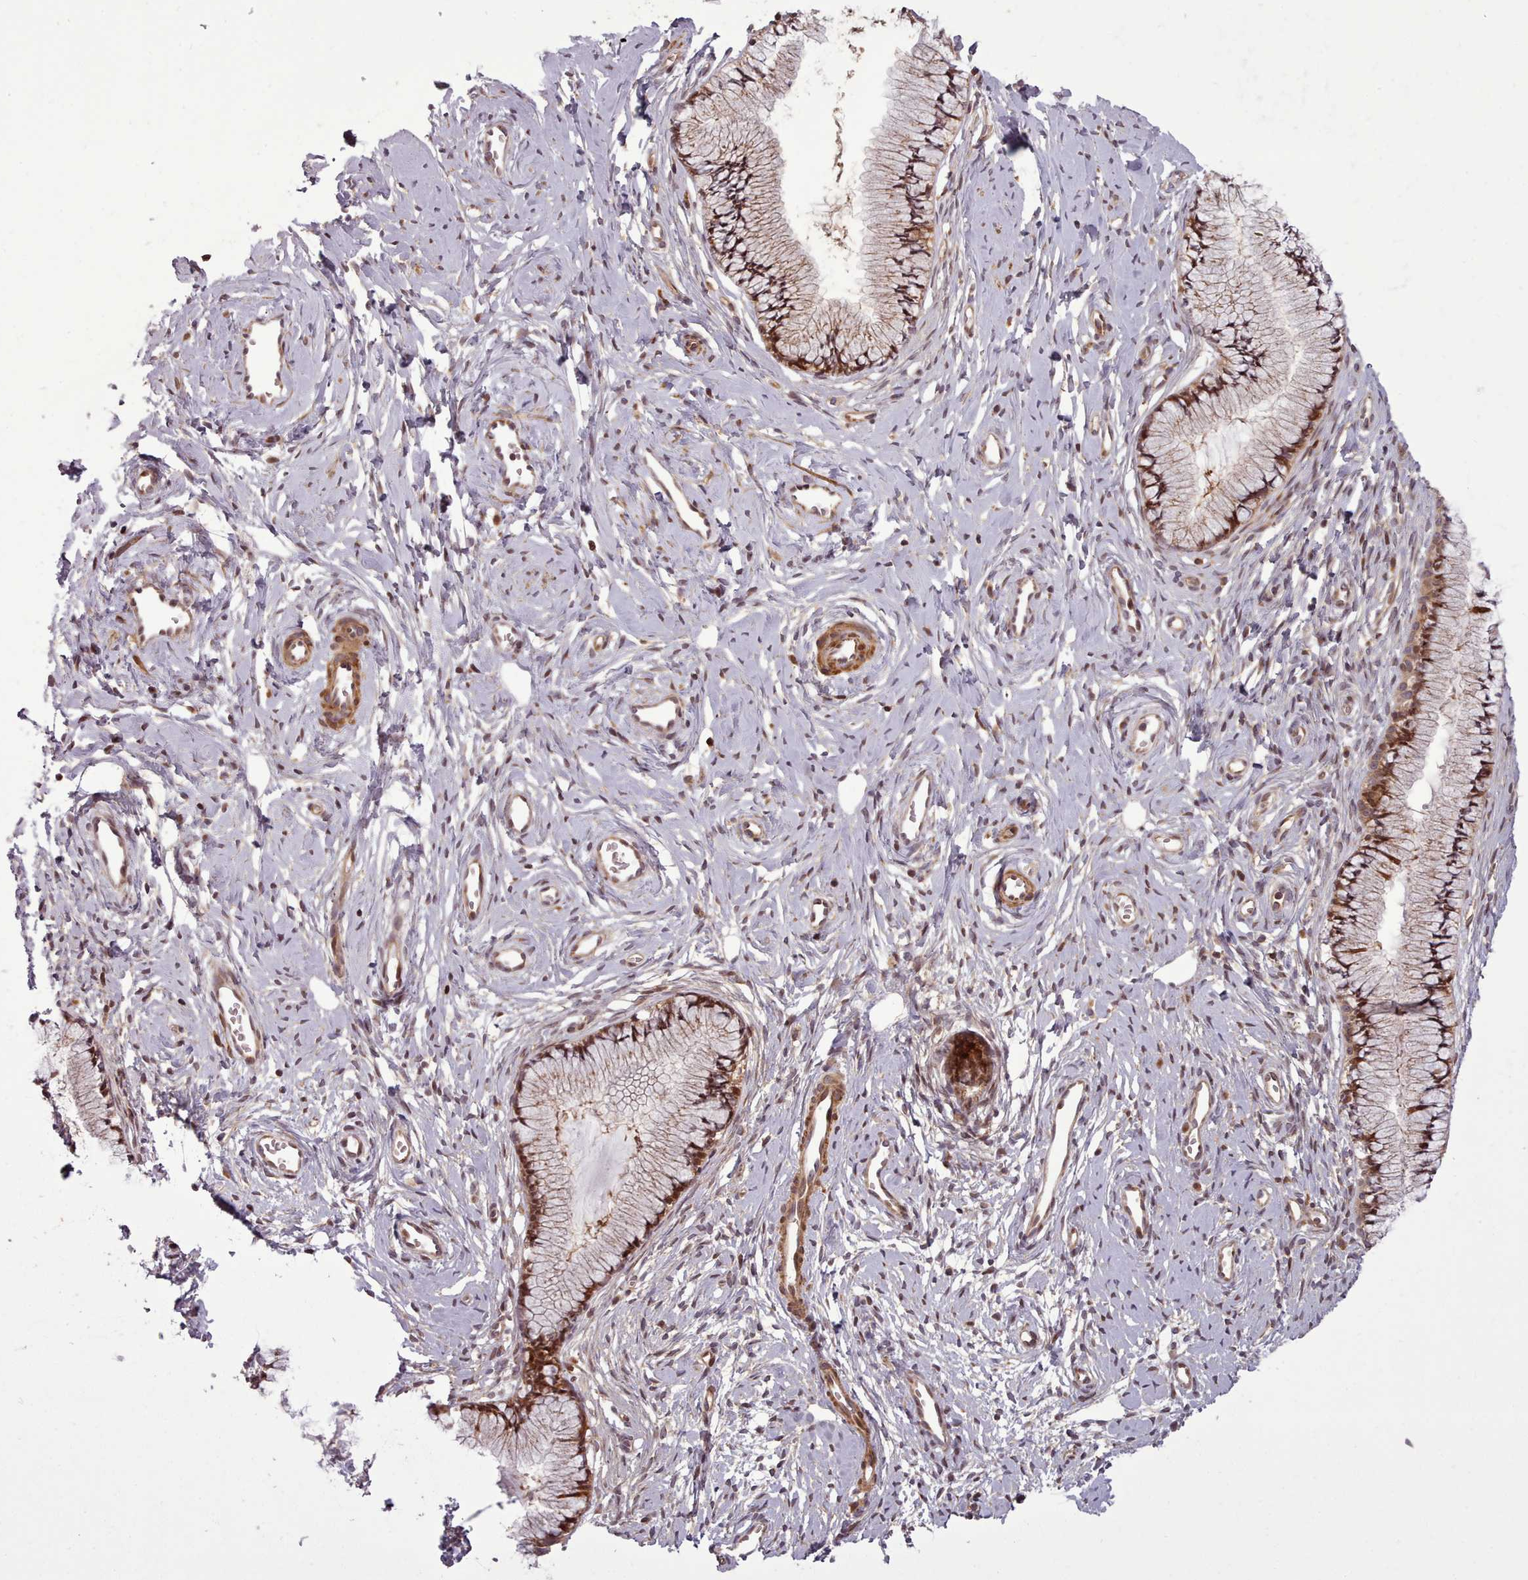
{"staining": {"intensity": "strong", "quantity": ">75%", "location": "cytoplasmic/membranous,nuclear"}, "tissue": "cervix", "cell_type": "Glandular cells", "image_type": "normal", "snomed": [{"axis": "morphology", "description": "Normal tissue, NOS"}, {"axis": "topography", "description": "Cervix"}], "caption": "Protein analysis of benign cervix shows strong cytoplasmic/membranous,nuclear expression in approximately >75% of glandular cells.", "gene": "NLRP7", "patient": {"sex": "female", "age": 40}}